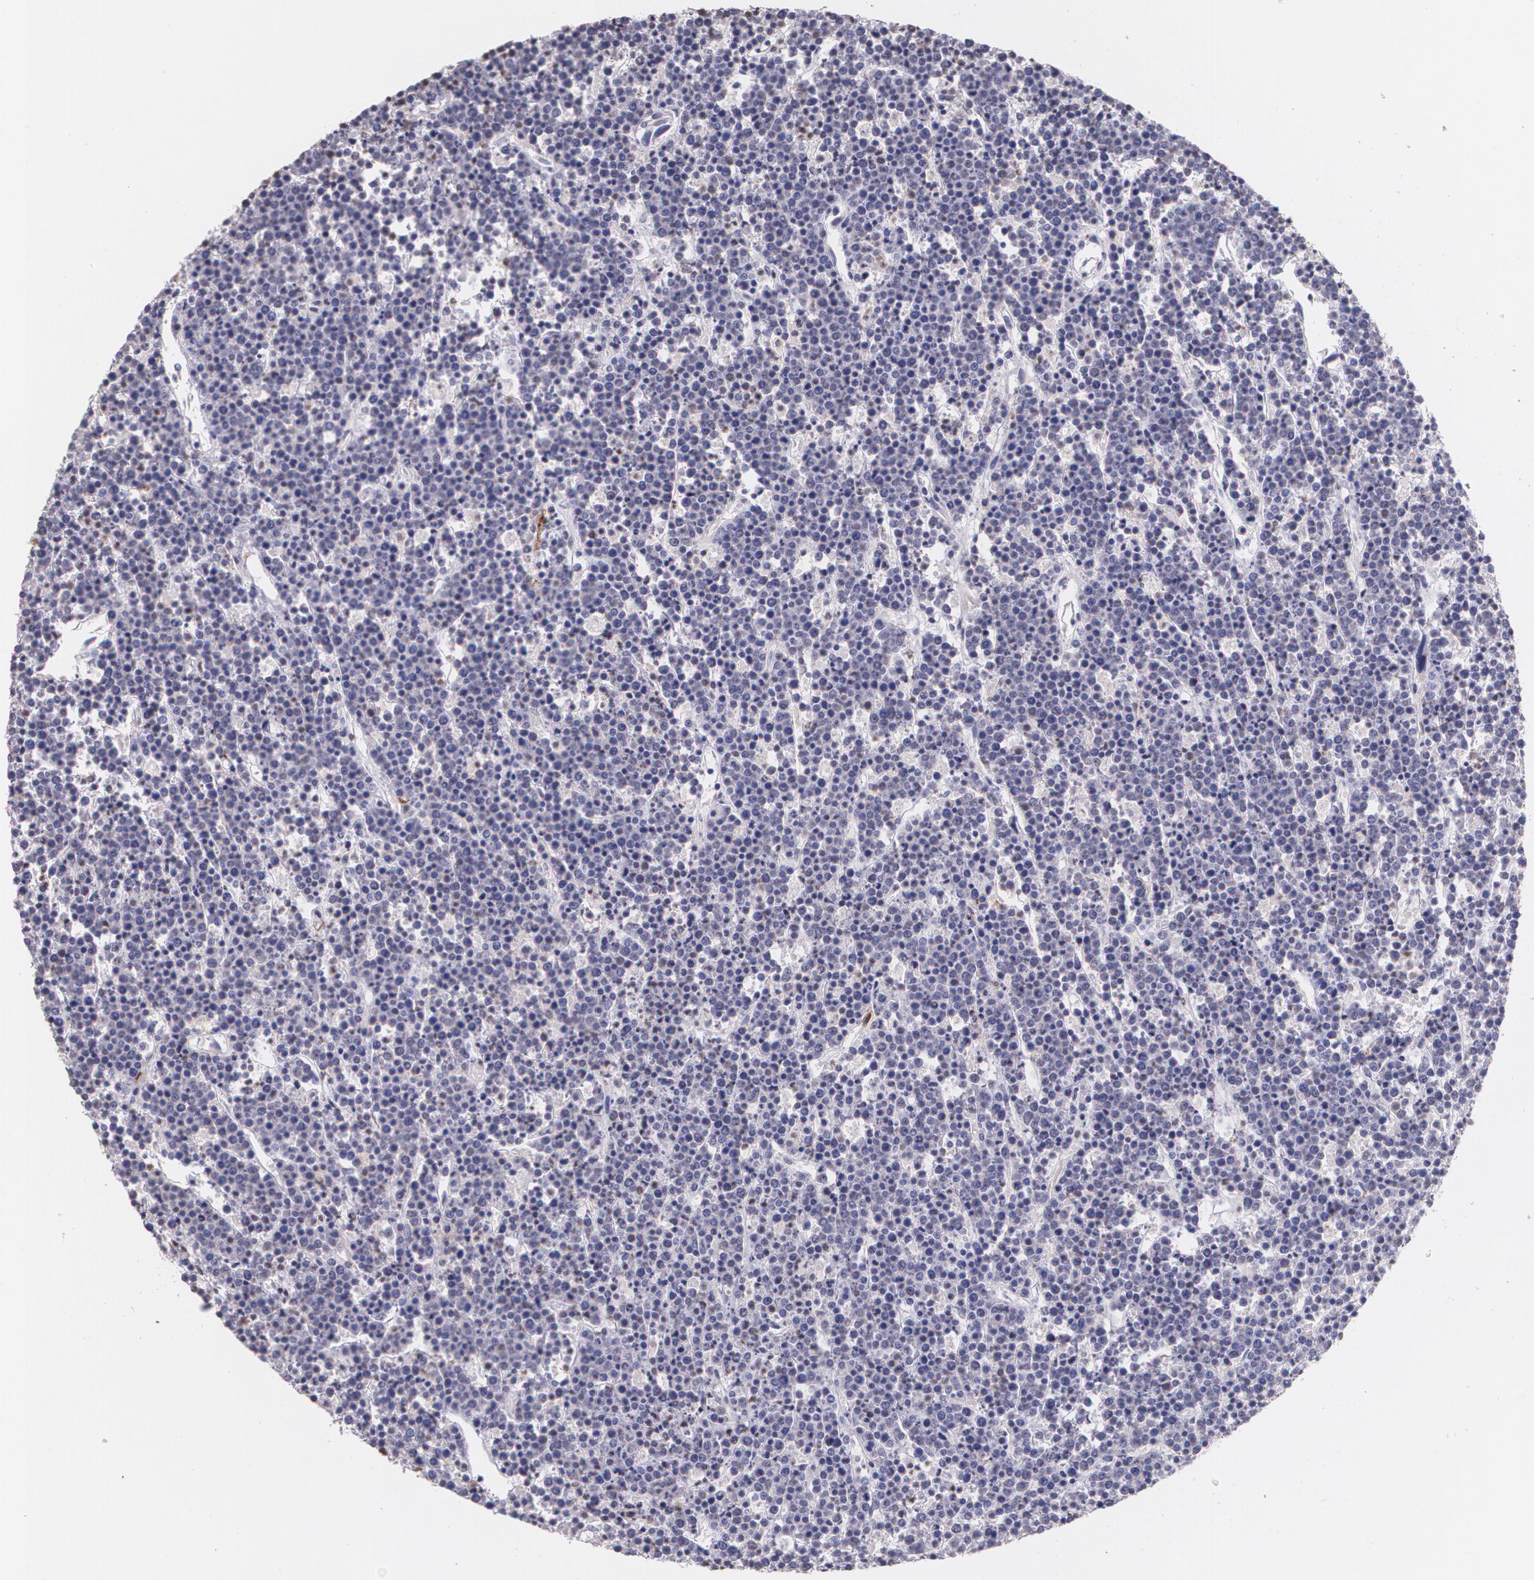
{"staining": {"intensity": "negative", "quantity": "none", "location": "none"}, "tissue": "lymphoma", "cell_type": "Tumor cells", "image_type": "cancer", "snomed": [{"axis": "morphology", "description": "Malignant lymphoma, non-Hodgkin's type, High grade"}, {"axis": "topography", "description": "Ovary"}], "caption": "Immunohistochemistry (IHC) of human malignant lymphoma, non-Hodgkin's type (high-grade) demonstrates no positivity in tumor cells.", "gene": "RTN1", "patient": {"sex": "female", "age": 56}}